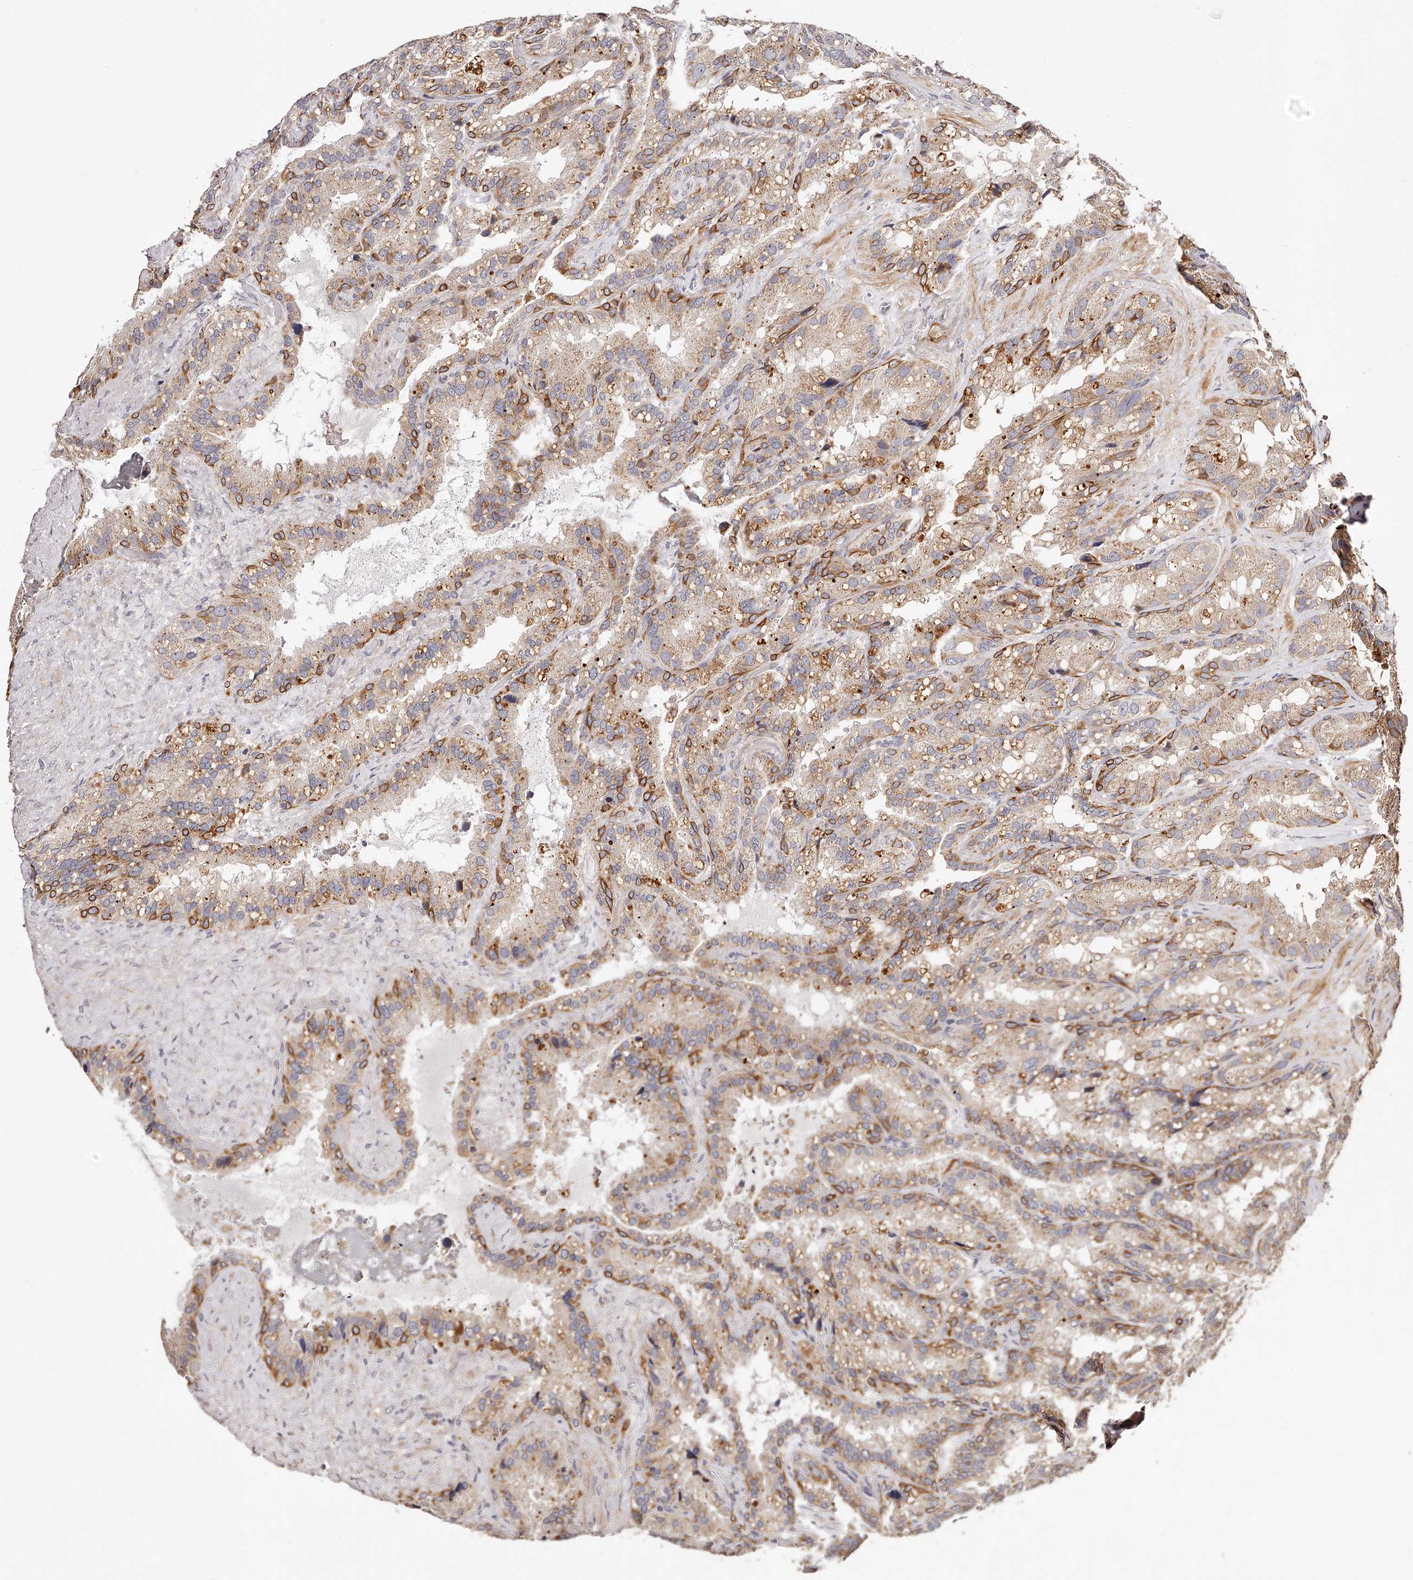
{"staining": {"intensity": "moderate", "quantity": "25%-75%", "location": "cytoplasmic/membranous"}, "tissue": "seminal vesicle", "cell_type": "Glandular cells", "image_type": "normal", "snomed": [{"axis": "morphology", "description": "Normal tissue, NOS"}, {"axis": "topography", "description": "Prostate"}, {"axis": "topography", "description": "Seminal veicle"}], "caption": "Immunohistochemical staining of unremarkable seminal vesicle shows medium levels of moderate cytoplasmic/membranous expression in about 25%-75% of glandular cells.", "gene": "ZNF502", "patient": {"sex": "male", "age": 68}}